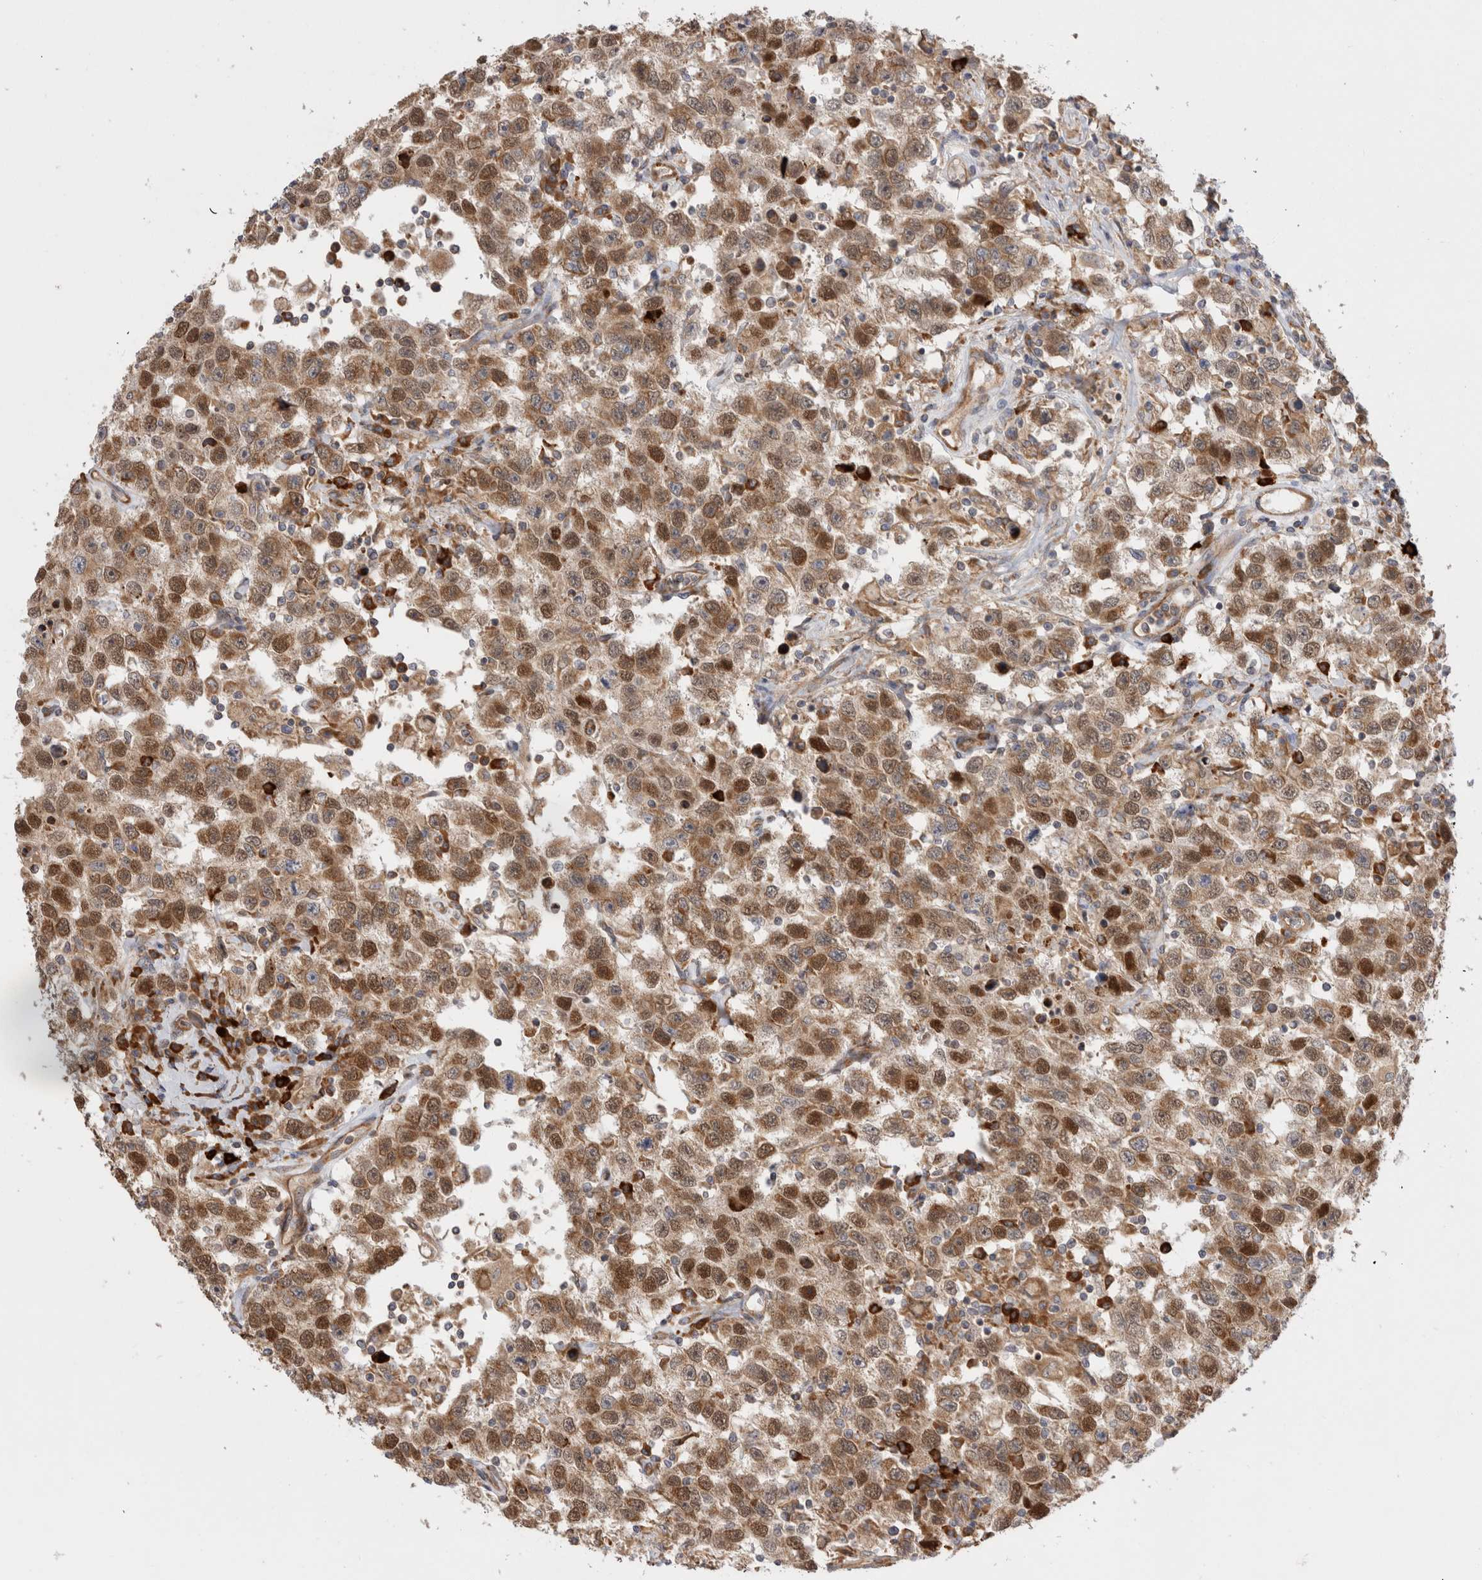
{"staining": {"intensity": "moderate", "quantity": "25%-75%", "location": "cytoplasmic/membranous,nuclear"}, "tissue": "testis cancer", "cell_type": "Tumor cells", "image_type": "cancer", "snomed": [{"axis": "morphology", "description": "Seminoma, NOS"}, {"axis": "topography", "description": "Testis"}], "caption": "A brown stain highlights moderate cytoplasmic/membranous and nuclear staining of a protein in human testis cancer tumor cells.", "gene": "PDCD10", "patient": {"sex": "male", "age": 41}}